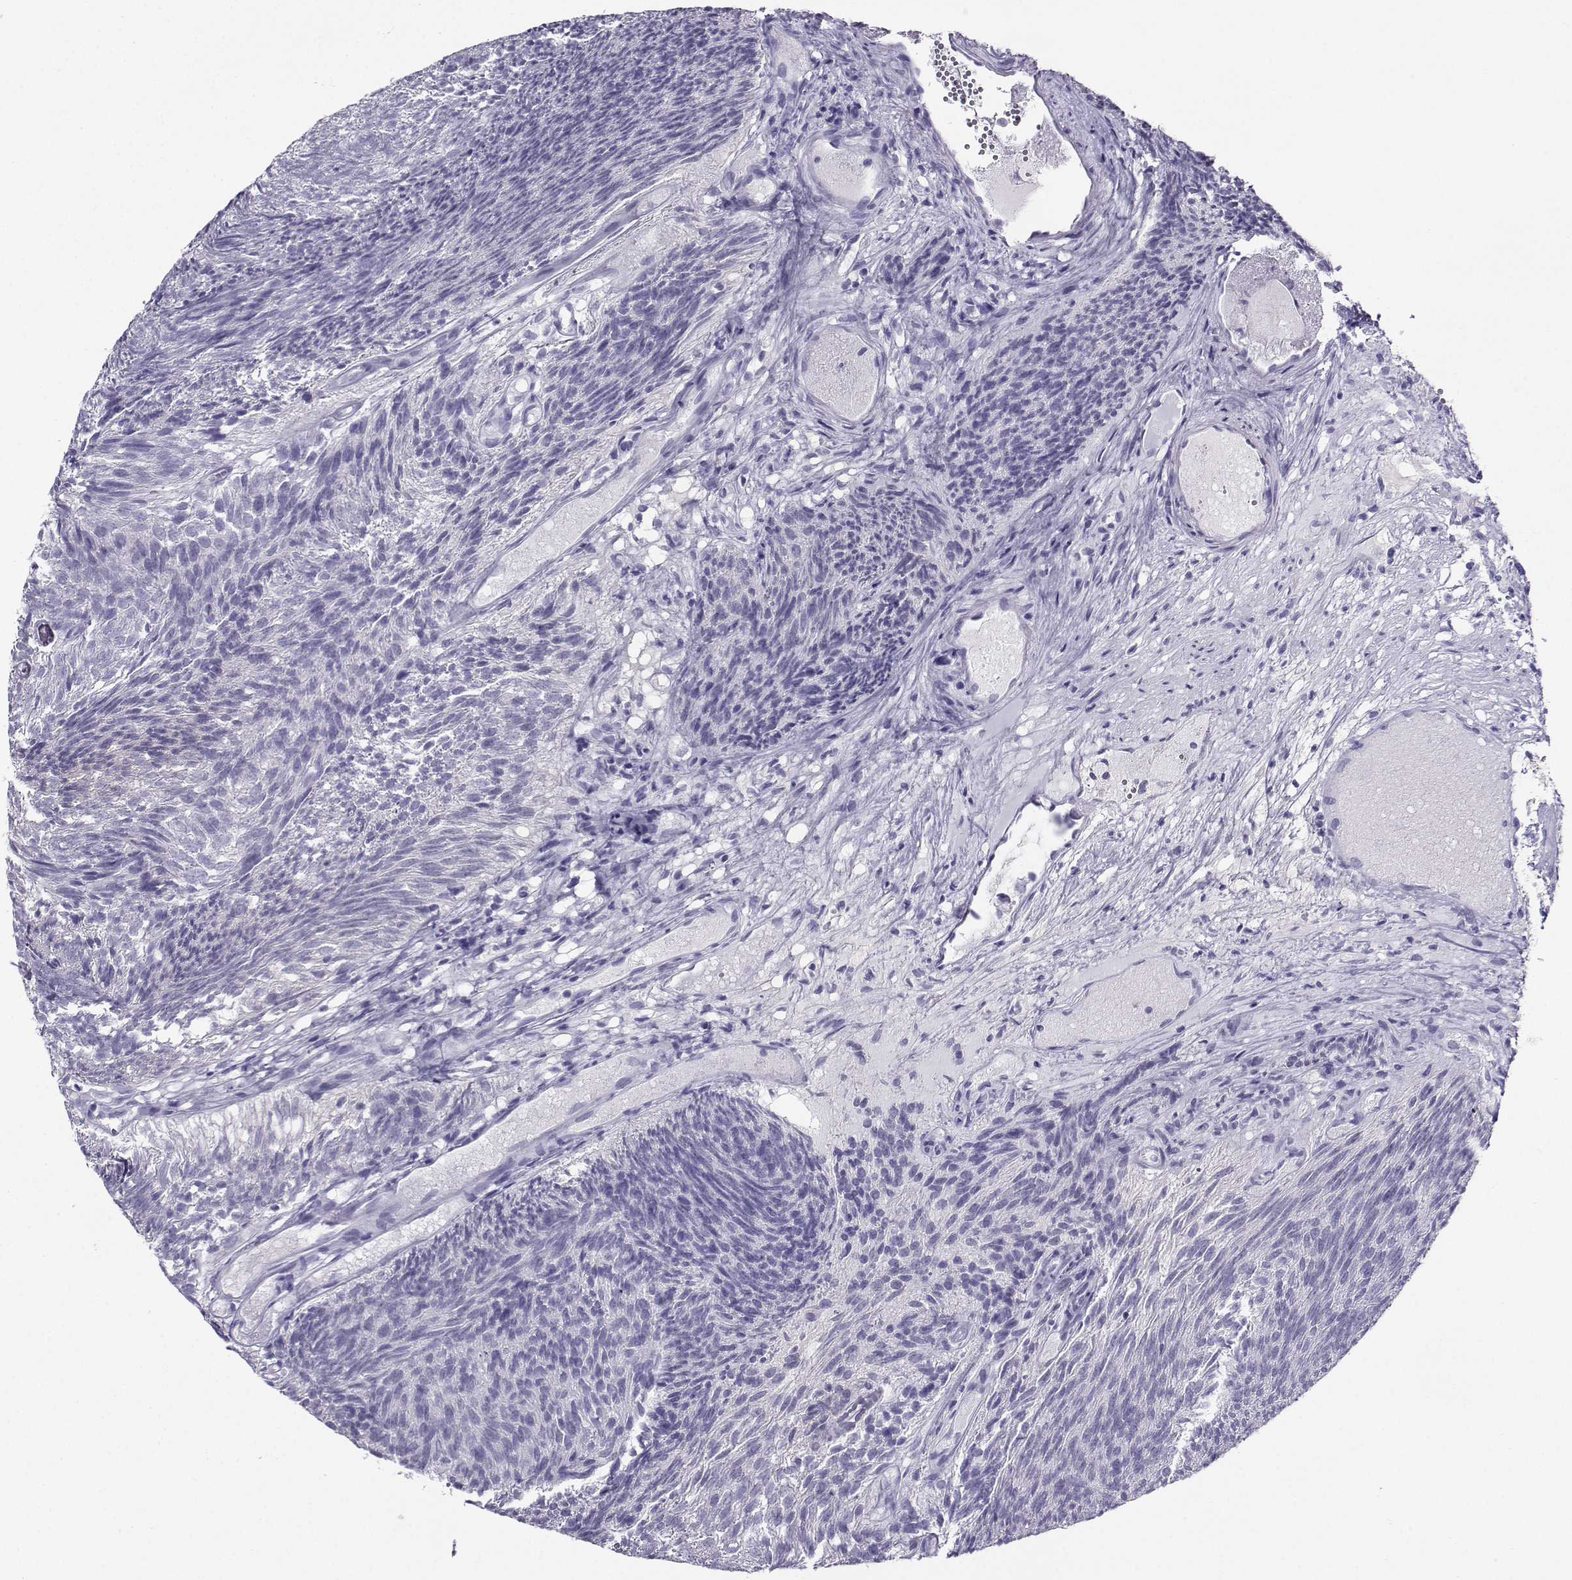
{"staining": {"intensity": "negative", "quantity": "none", "location": "none"}, "tissue": "urothelial cancer", "cell_type": "Tumor cells", "image_type": "cancer", "snomed": [{"axis": "morphology", "description": "Urothelial carcinoma, Low grade"}, {"axis": "topography", "description": "Urinary bladder"}], "caption": "This is an IHC micrograph of low-grade urothelial carcinoma. There is no staining in tumor cells.", "gene": "PGK1", "patient": {"sex": "male", "age": 77}}